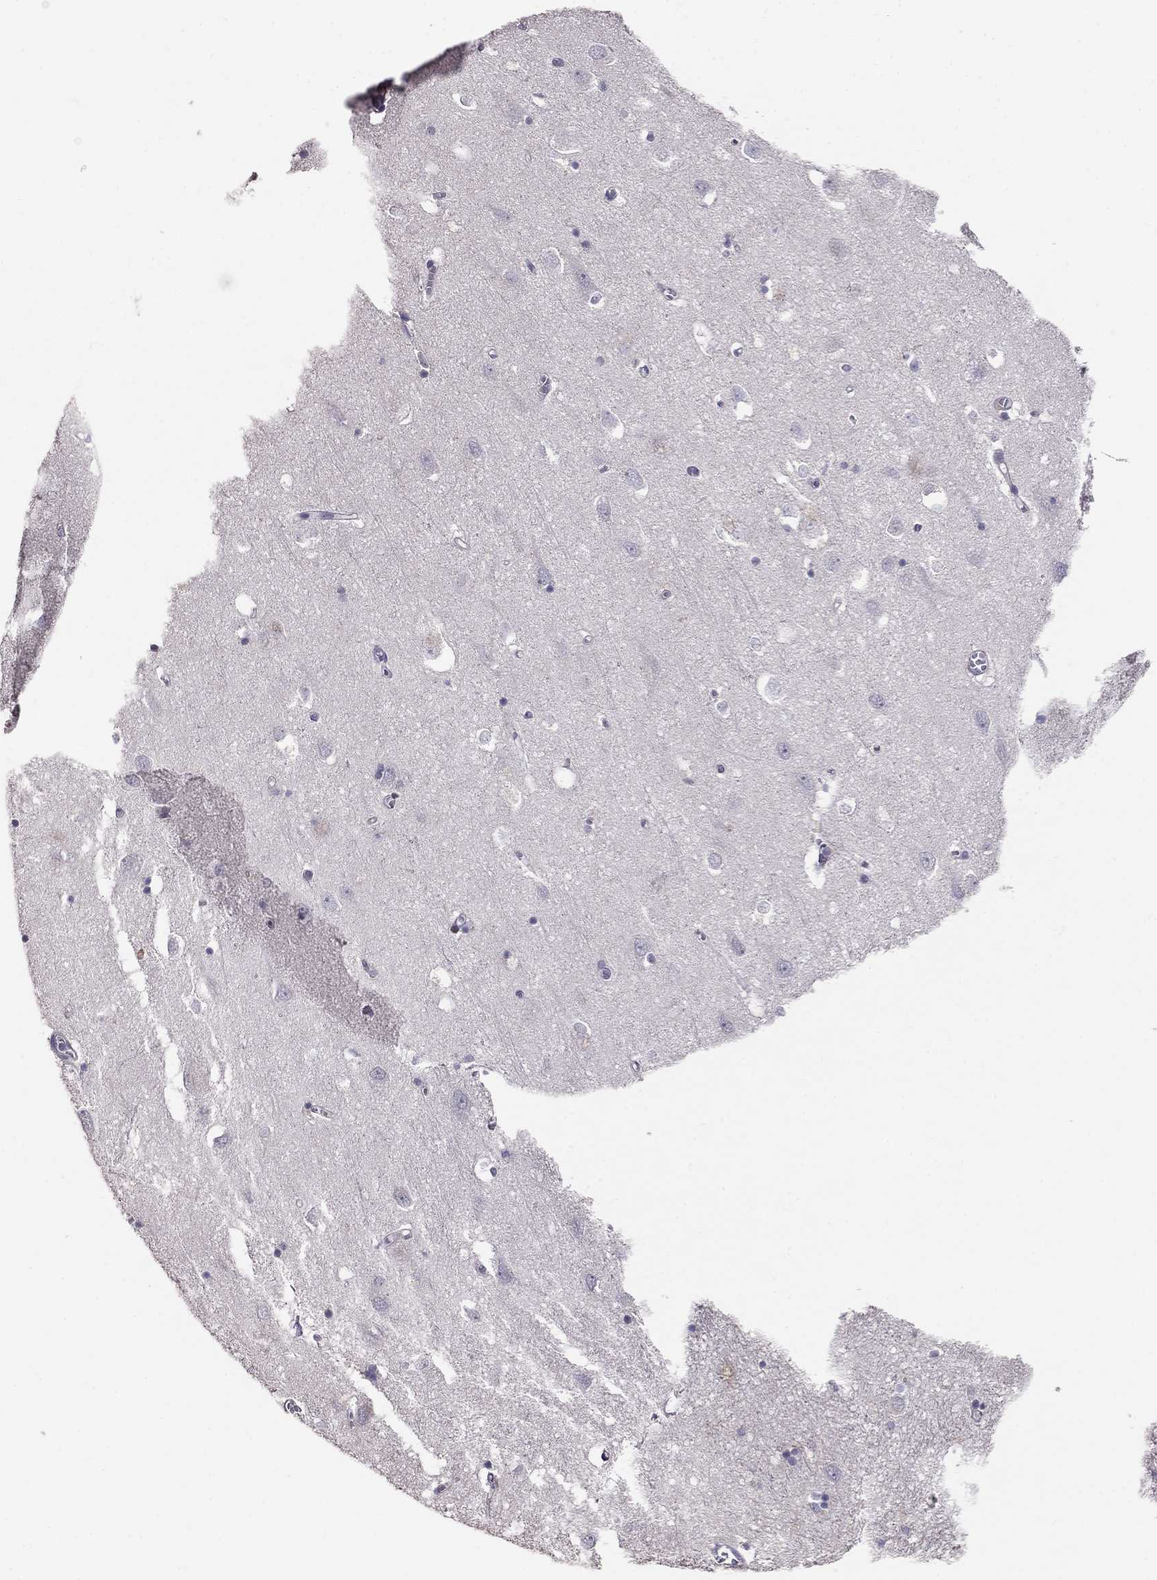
{"staining": {"intensity": "negative", "quantity": "none", "location": "none"}, "tissue": "cerebral cortex", "cell_type": "Endothelial cells", "image_type": "normal", "snomed": [{"axis": "morphology", "description": "Normal tissue, NOS"}, {"axis": "topography", "description": "Cerebral cortex"}], "caption": "Immunohistochemistry of benign cerebral cortex reveals no positivity in endothelial cells.", "gene": "MAGEB4", "patient": {"sex": "male", "age": 70}}